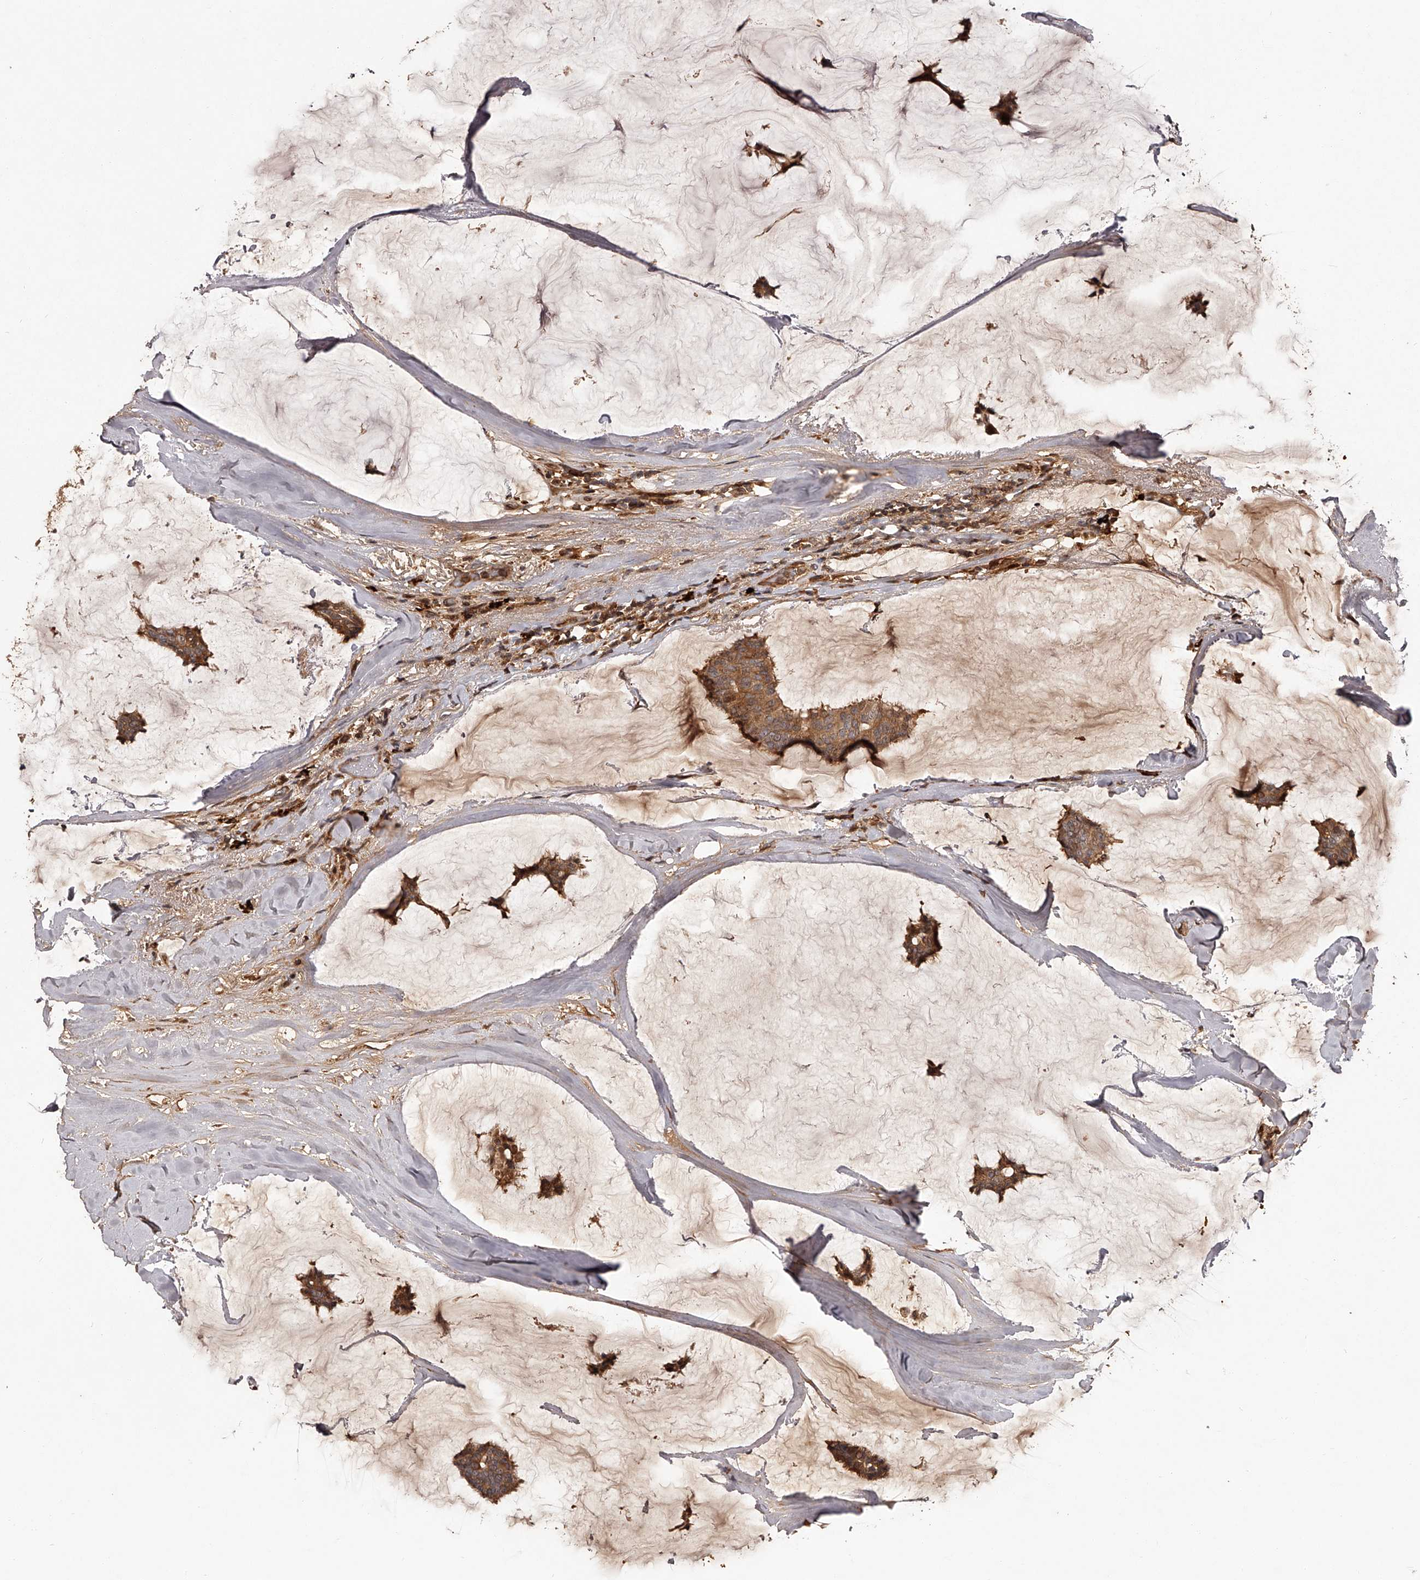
{"staining": {"intensity": "moderate", "quantity": ">75%", "location": "cytoplasmic/membranous"}, "tissue": "breast cancer", "cell_type": "Tumor cells", "image_type": "cancer", "snomed": [{"axis": "morphology", "description": "Duct carcinoma"}, {"axis": "topography", "description": "Breast"}], "caption": "Immunohistochemistry (DAB (3,3'-diaminobenzidine)) staining of invasive ductal carcinoma (breast) shows moderate cytoplasmic/membranous protein expression in about >75% of tumor cells. Nuclei are stained in blue.", "gene": "CRYZL1", "patient": {"sex": "female", "age": 93}}